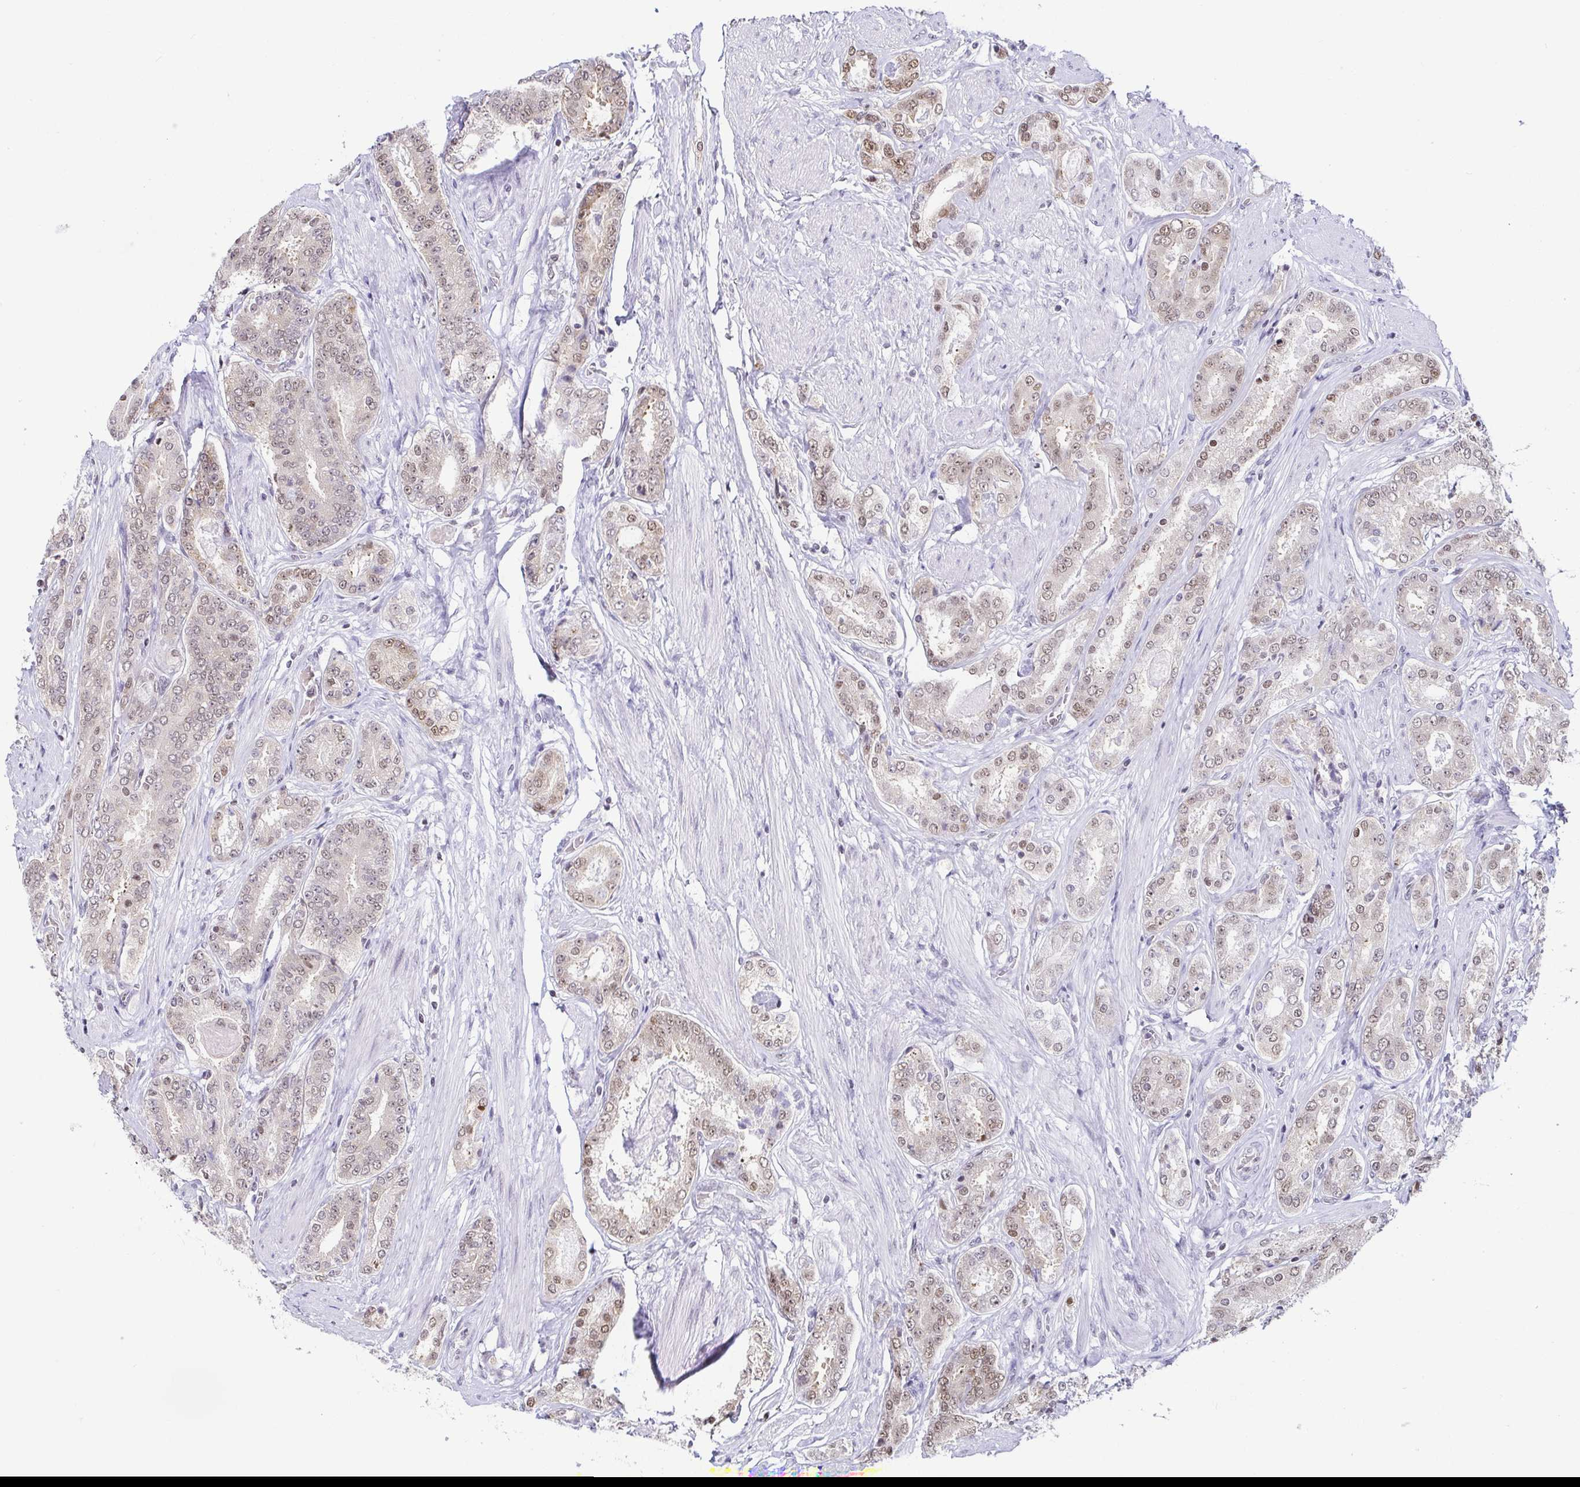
{"staining": {"intensity": "moderate", "quantity": "25%-75%", "location": "nuclear"}, "tissue": "prostate cancer", "cell_type": "Tumor cells", "image_type": "cancer", "snomed": [{"axis": "morphology", "description": "Adenocarcinoma, High grade"}, {"axis": "topography", "description": "Prostate"}], "caption": "Immunohistochemical staining of prostate cancer (adenocarcinoma (high-grade)) reveals moderate nuclear protein expression in about 25%-75% of tumor cells.", "gene": "EWSR1", "patient": {"sex": "male", "age": 63}}